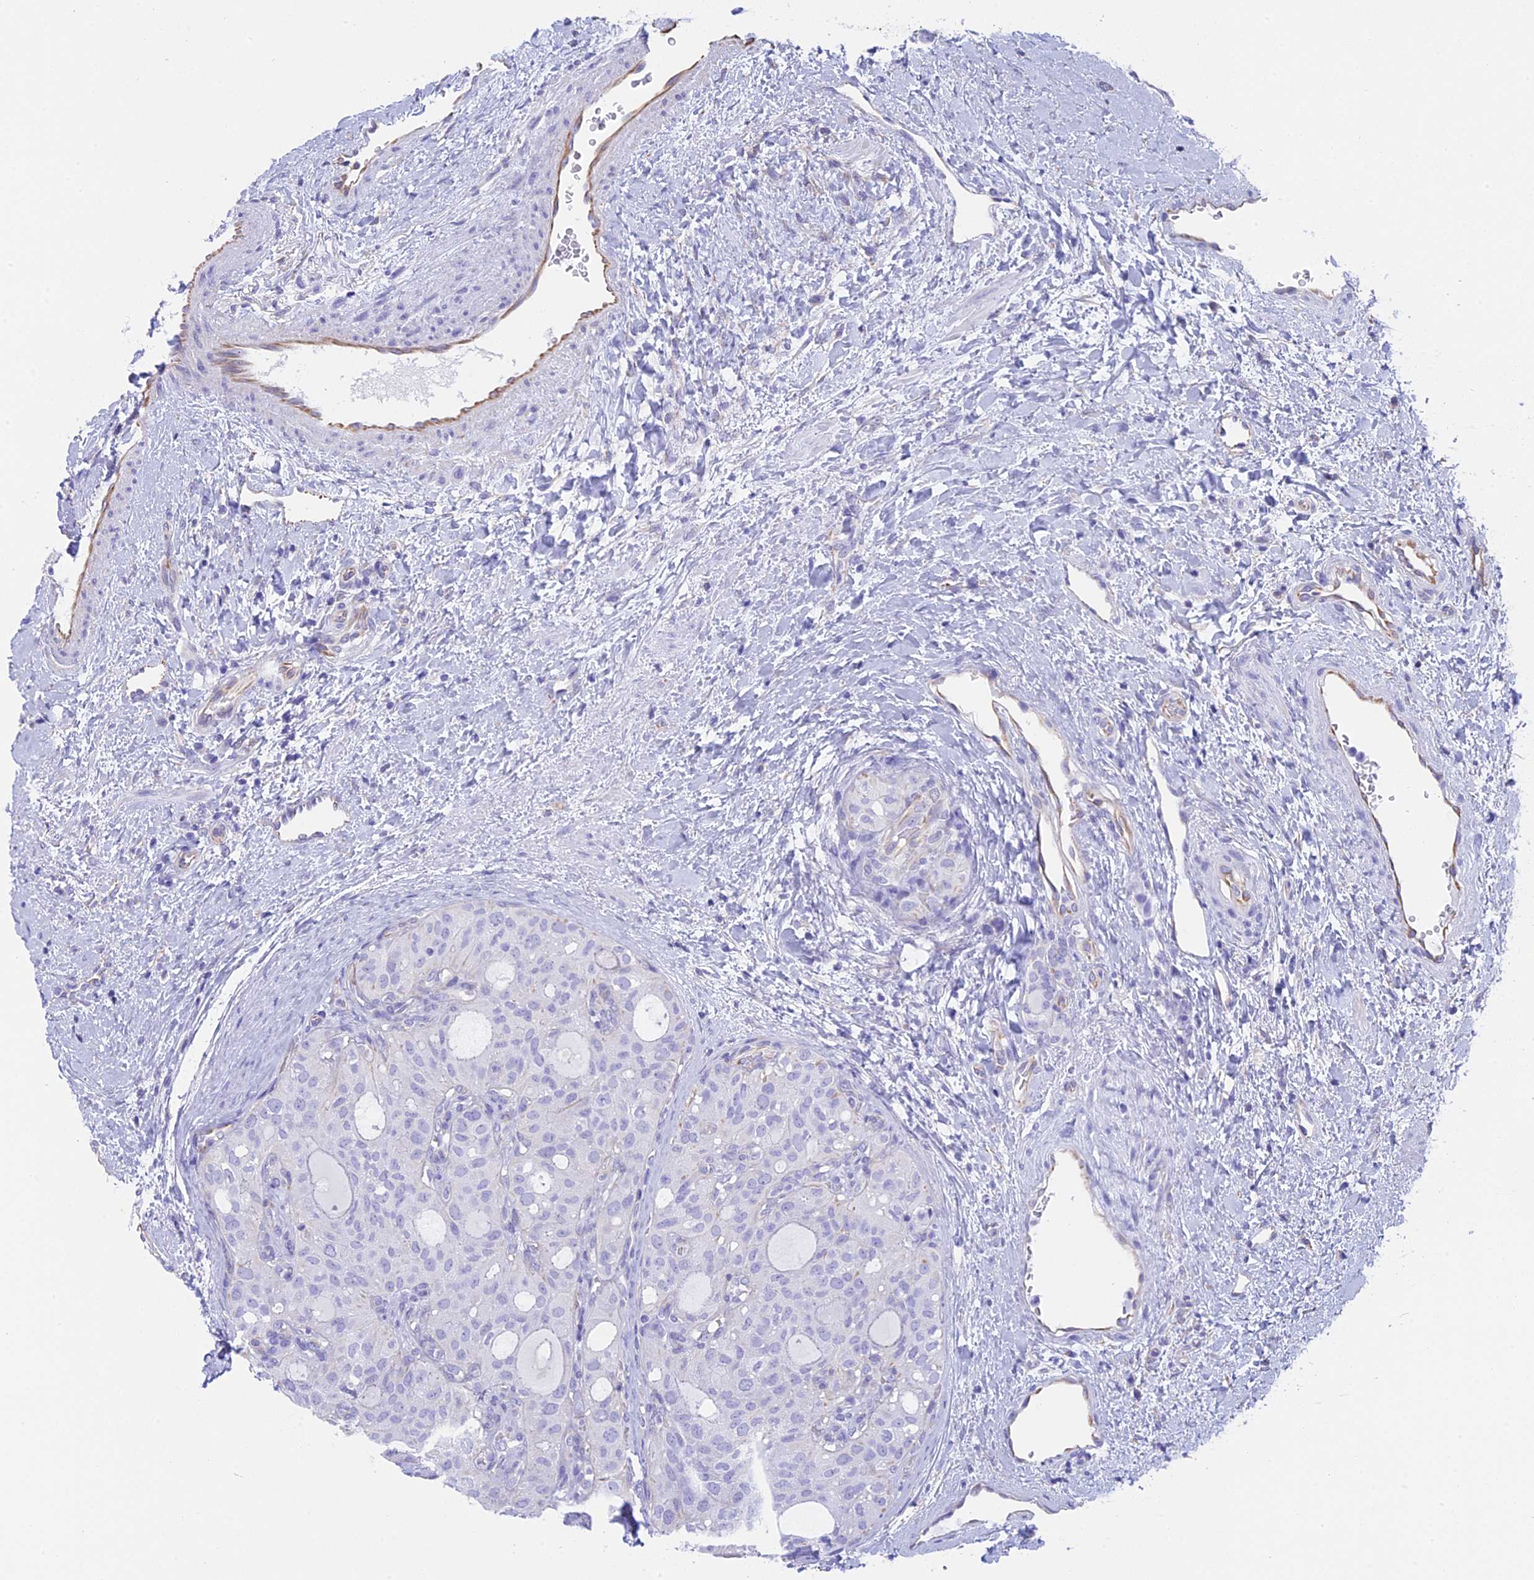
{"staining": {"intensity": "negative", "quantity": "none", "location": "none"}, "tissue": "thyroid cancer", "cell_type": "Tumor cells", "image_type": "cancer", "snomed": [{"axis": "morphology", "description": "Follicular adenoma carcinoma, NOS"}, {"axis": "topography", "description": "Thyroid gland"}], "caption": "Thyroid follicular adenoma carcinoma was stained to show a protein in brown. There is no significant positivity in tumor cells.", "gene": "TACSTD2", "patient": {"sex": "male", "age": 75}}